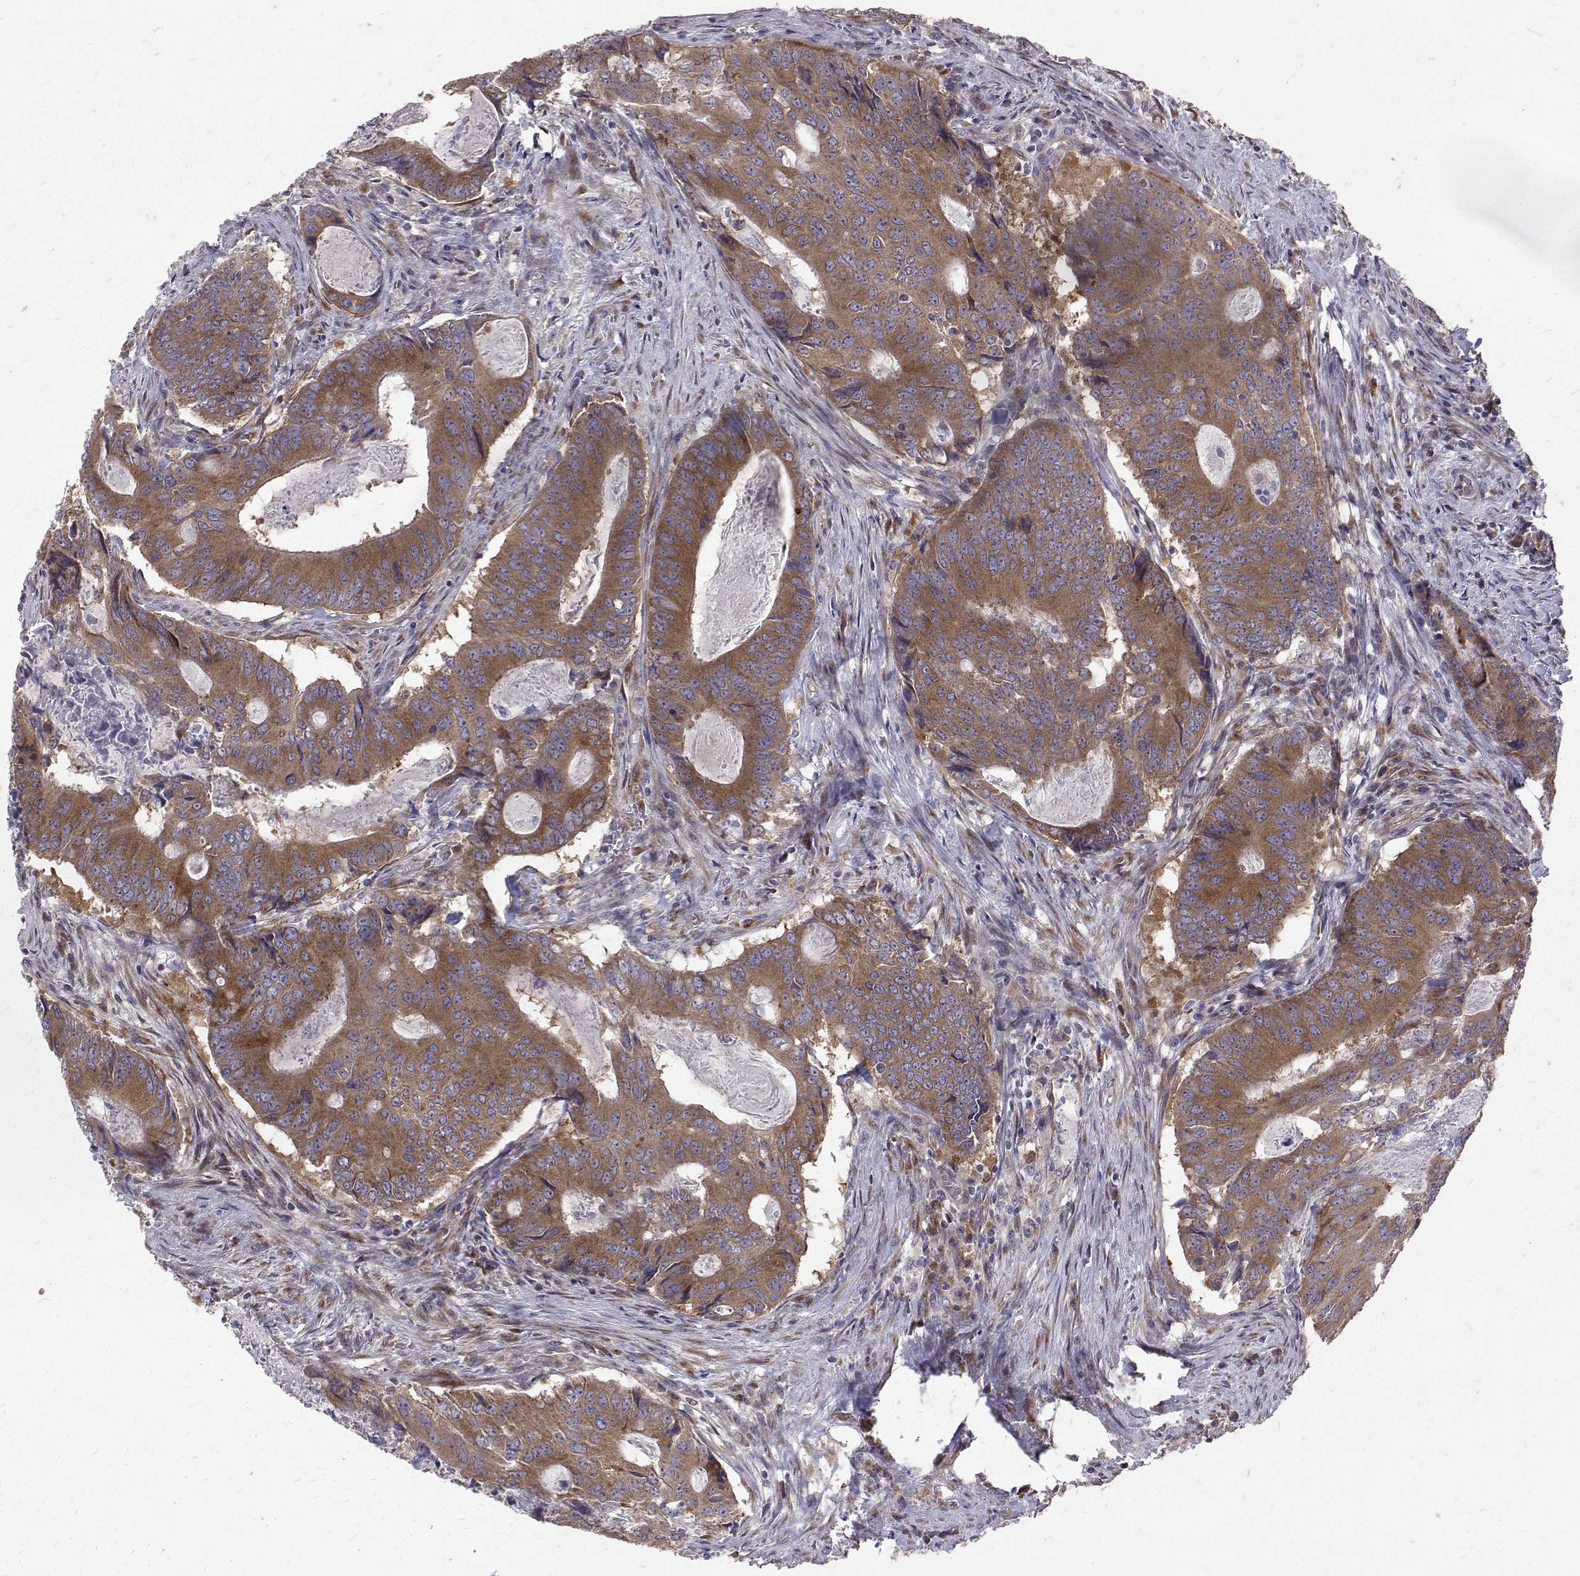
{"staining": {"intensity": "strong", "quantity": ">75%", "location": "cytoplasmic/membranous"}, "tissue": "colorectal cancer", "cell_type": "Tumor cells", "image_type": "cancer", "snomed": [{"axis": "morphology", "description": "Adenocarcinoma, NOS"}, {"axis": "topography", "description": "Colon"}], "caption": "Colorectal cancer (adenocarcinoma) stained for a protein (brown) shows strong cytoplasmic/membranous positive positivity in approximately >75% of tumor cells.", "gene": "ARFGAP1", "patient": {"sex": "male", "age": 67}}